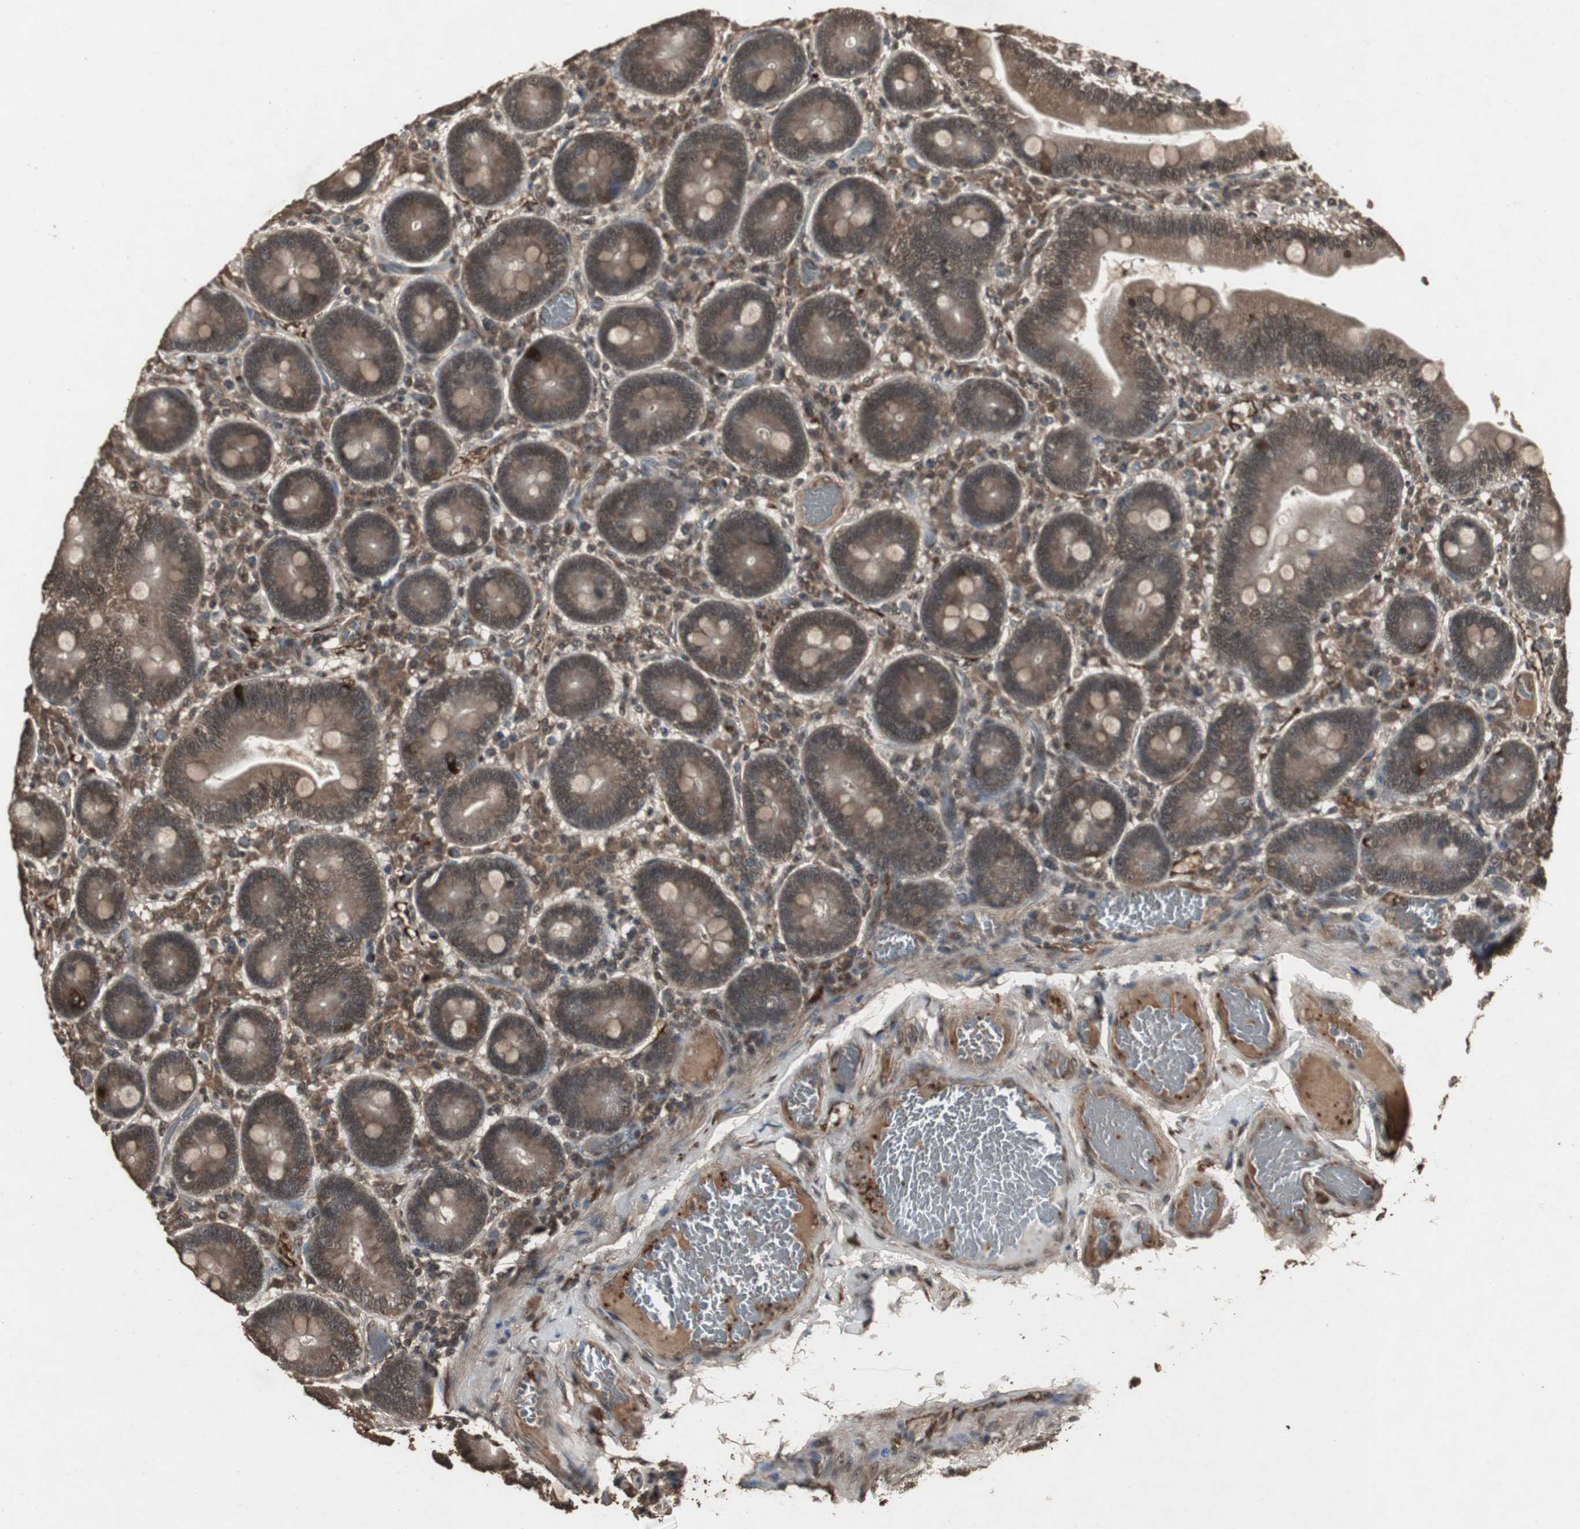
{"staining": {"intensity": "moderate", "quantity": ">75%", "location": "cytoplasmic/membranous,nuclear"}, "tissue": "duodenum", "cell_type": "Glandular cells", "image_type": "normal", "snomed": [{"axis": "morphology", "description": "Normal tissue, NOS"}, {"axis": "topography", "description": "Duodenum"}], "caption": "About >75% of glandular cells in benign duodenum show moderate cytoplasmic/membranous,nuclear protein staining as visualized by brown immunohistochemical staining.", "gene": "EMX1", "patient": {"sex": "male", "age": 66}}